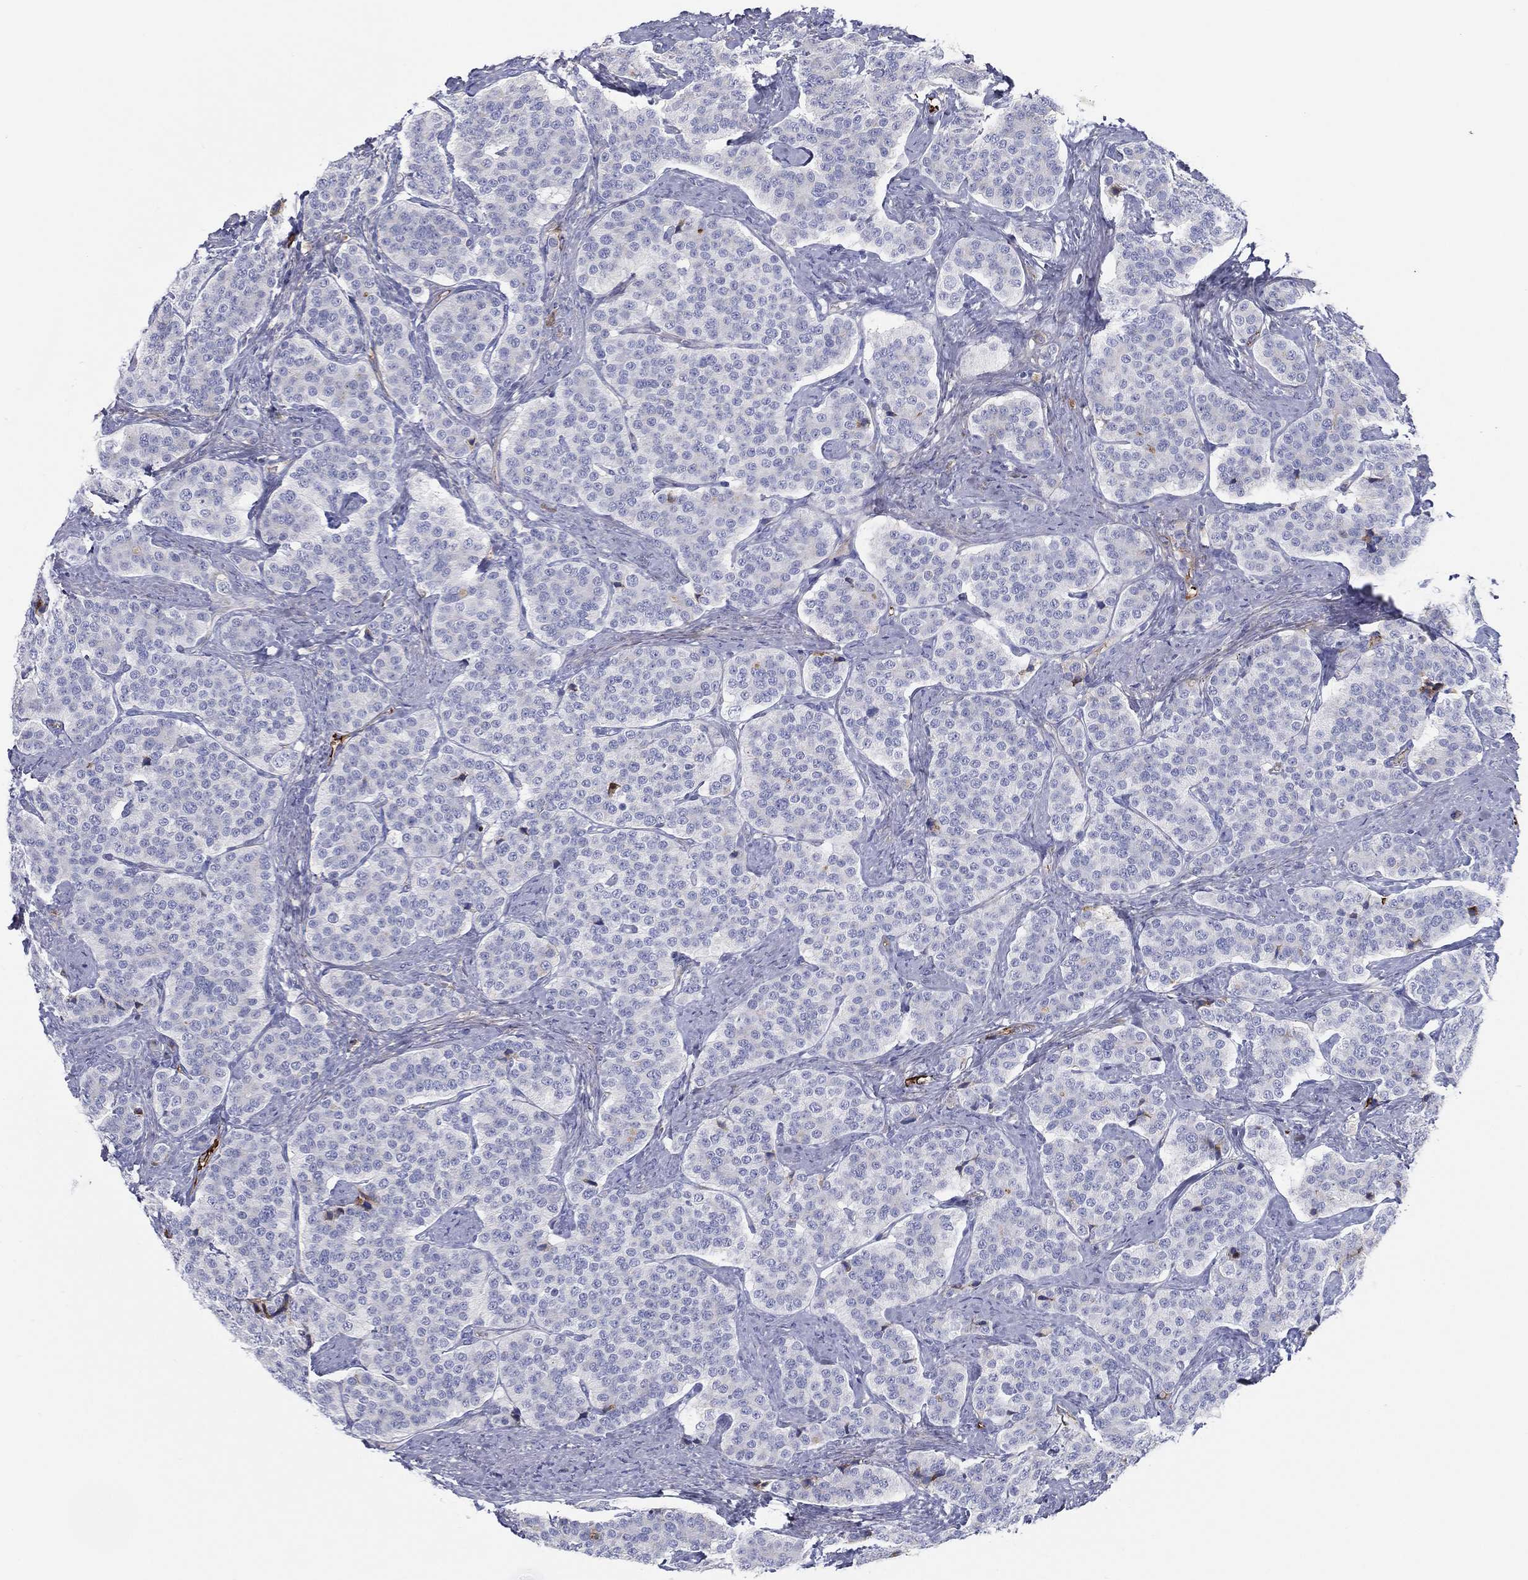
{"staining": {"intensity": "weak", "quantity": "<25%", "location": "cytoplasmic/membranous"}, "tissue": "carcinoid", "cell_type": "Tumor cells", "image_type": "cancer", "snomed": [{"axis": "morphology", "description": "Carcinoid, malignant, NOS"}, {"axis": "topography", "description": "Small intestine"}], "caption": "Immunohistochemistry (IHC) histopathology image of malignant carcinoid stained for a protein (brown), which shows no expression in tumor cells. (Immunohistochemistry (IHC), brightfield microscopy, high magnification).", "gene": "IFNB1", "patient": {"sex": "female", "age": 58}}